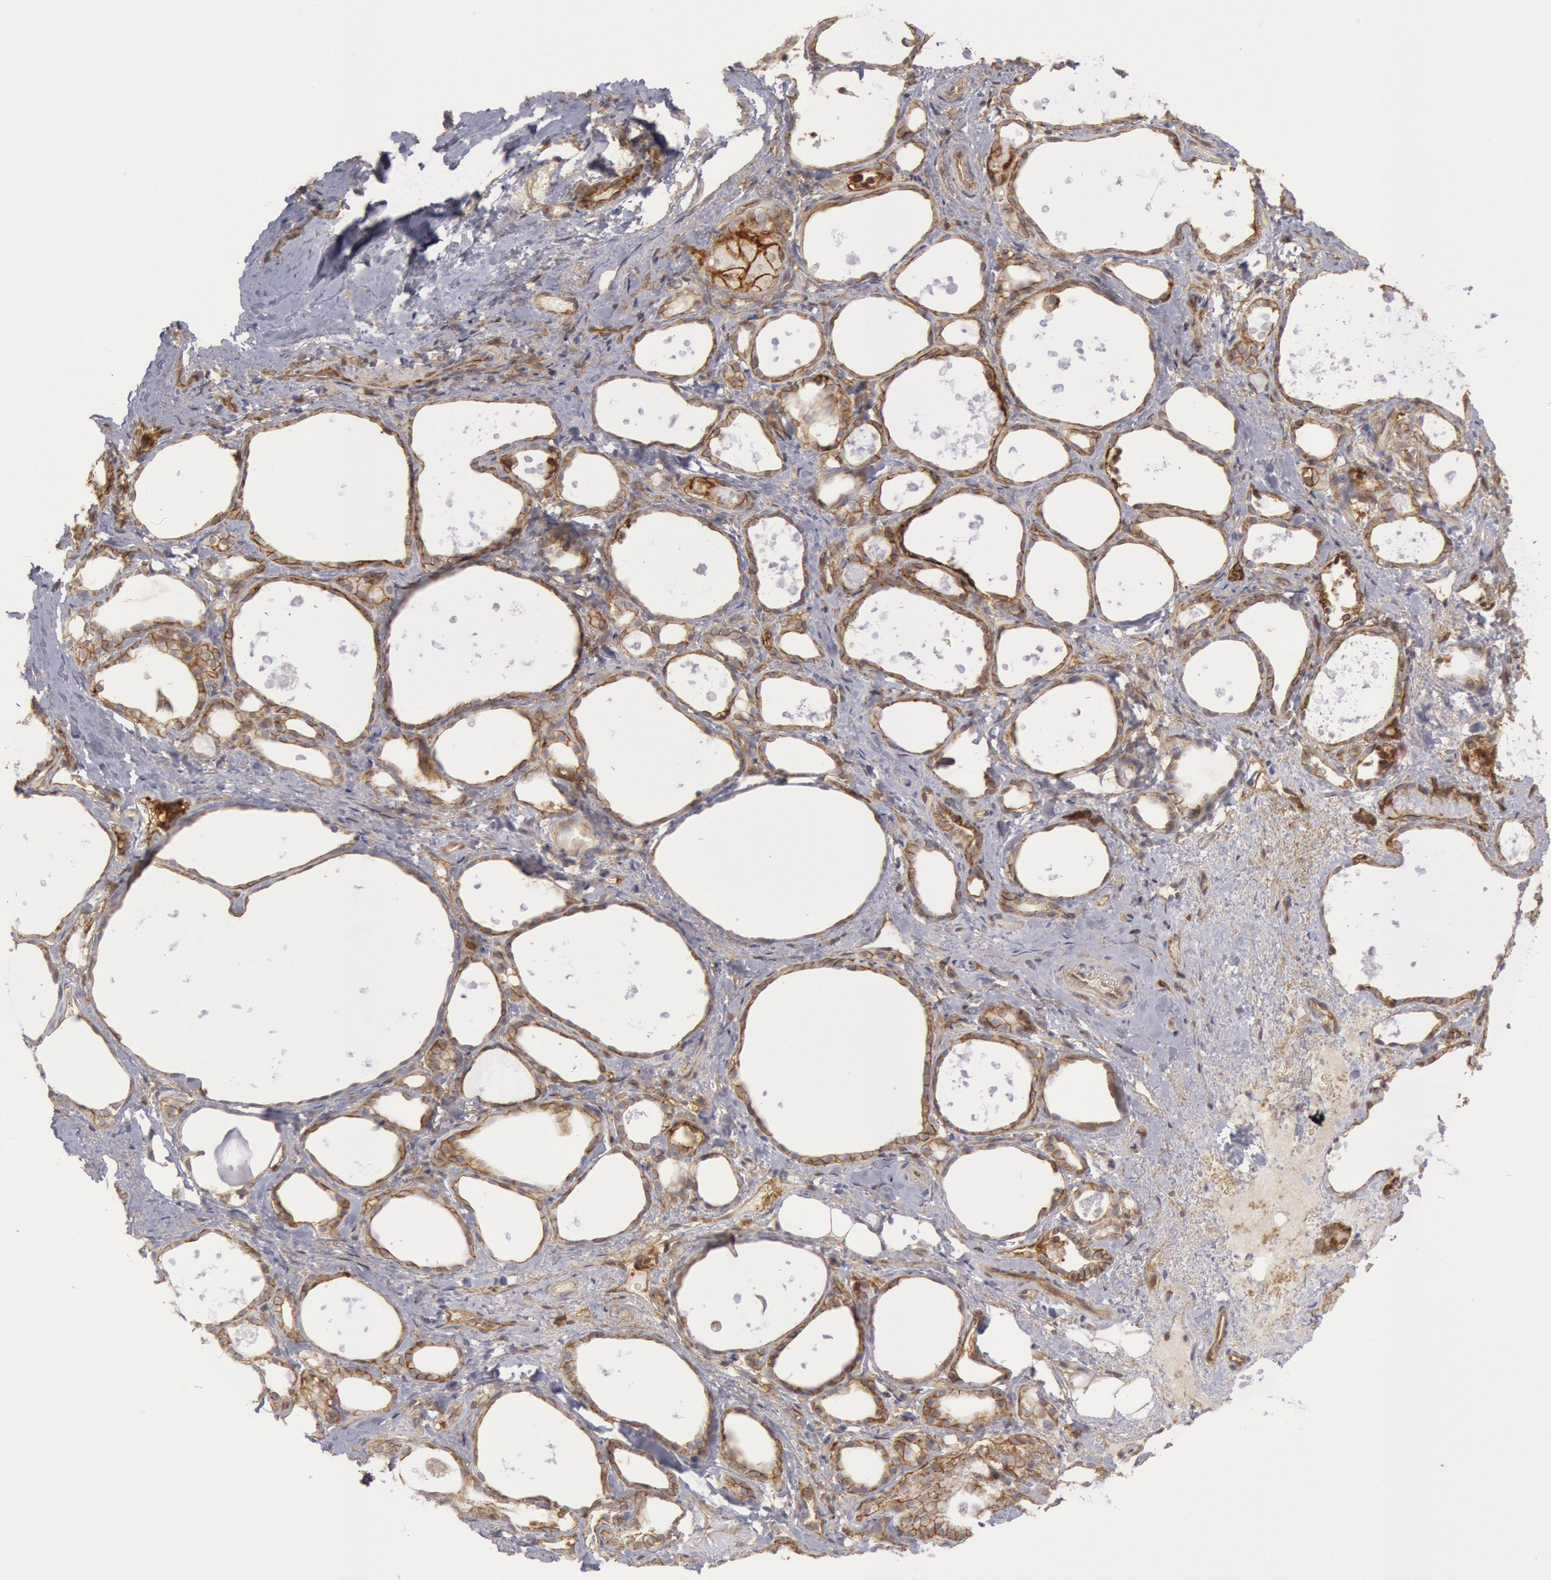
{"staining": {"intensity": "moderate", "quantity": ">75%", "location": "cytoplasmic/membranous"}, "tissue": "thyroid gland", "cell_type": "Glandular cells", "image_type": "normal", "snomed": [{"axis": "morphology", "description": "Normal tissue, NOS"}, {"axis": "topography", "description": "Thyroid gland"}], "caption": "Glandular cells display moderate cytoplasmic/membranous expression in about >75% of cells in benign thyroid gland. (Stains: DAB (3,3'-diaminobenzidine) in brown, nuclei in blue, Microscopy: brightfield microscopy at high magnification).", "gene": "STX4", "patient": {"sex": "female", "age": 75}}